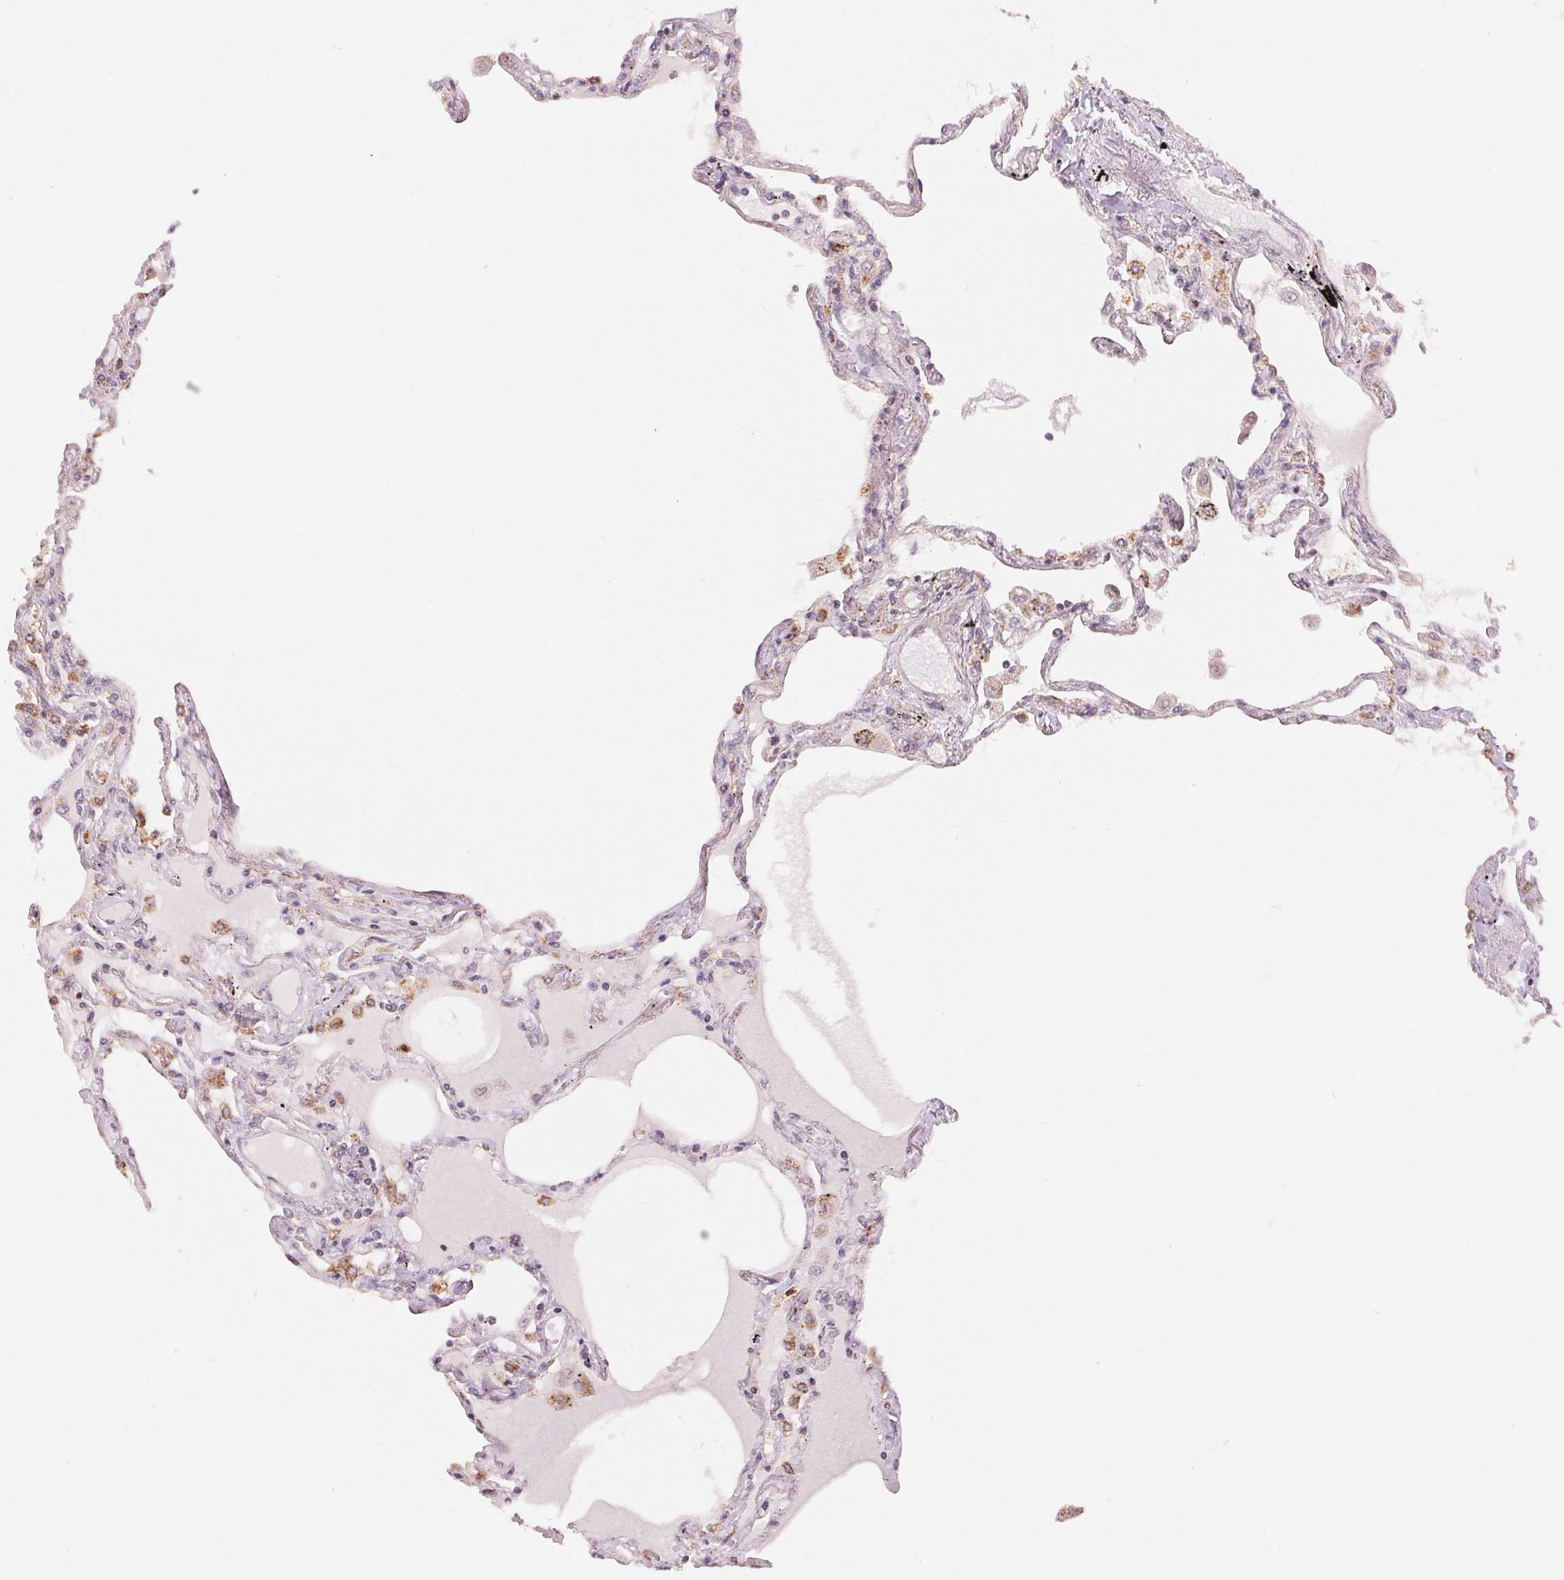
{"staining": {"intensity": "negative", "quantity": "none", "location": "none"}, "tissue": "lung", "cell_type": "Alveolar cells", "image_type": "normal", "snomed": [{"axis": "morphology", "description": "Normal tissue, NOS"}, {"axis": "morphology", "description": "Adenocarcinoma, NOS"}, {"axis": "topography", "description": "Cartilage tissue"}, {"axis": "topography", "description": "Lung"}], "caption": "IHC histopathology image of benign human lung stained for a protein (brown), which reveals no positivity in alveolar cells.", "gene": "ARHGAP32", "patient": {"sex": "female", "age": 67}}